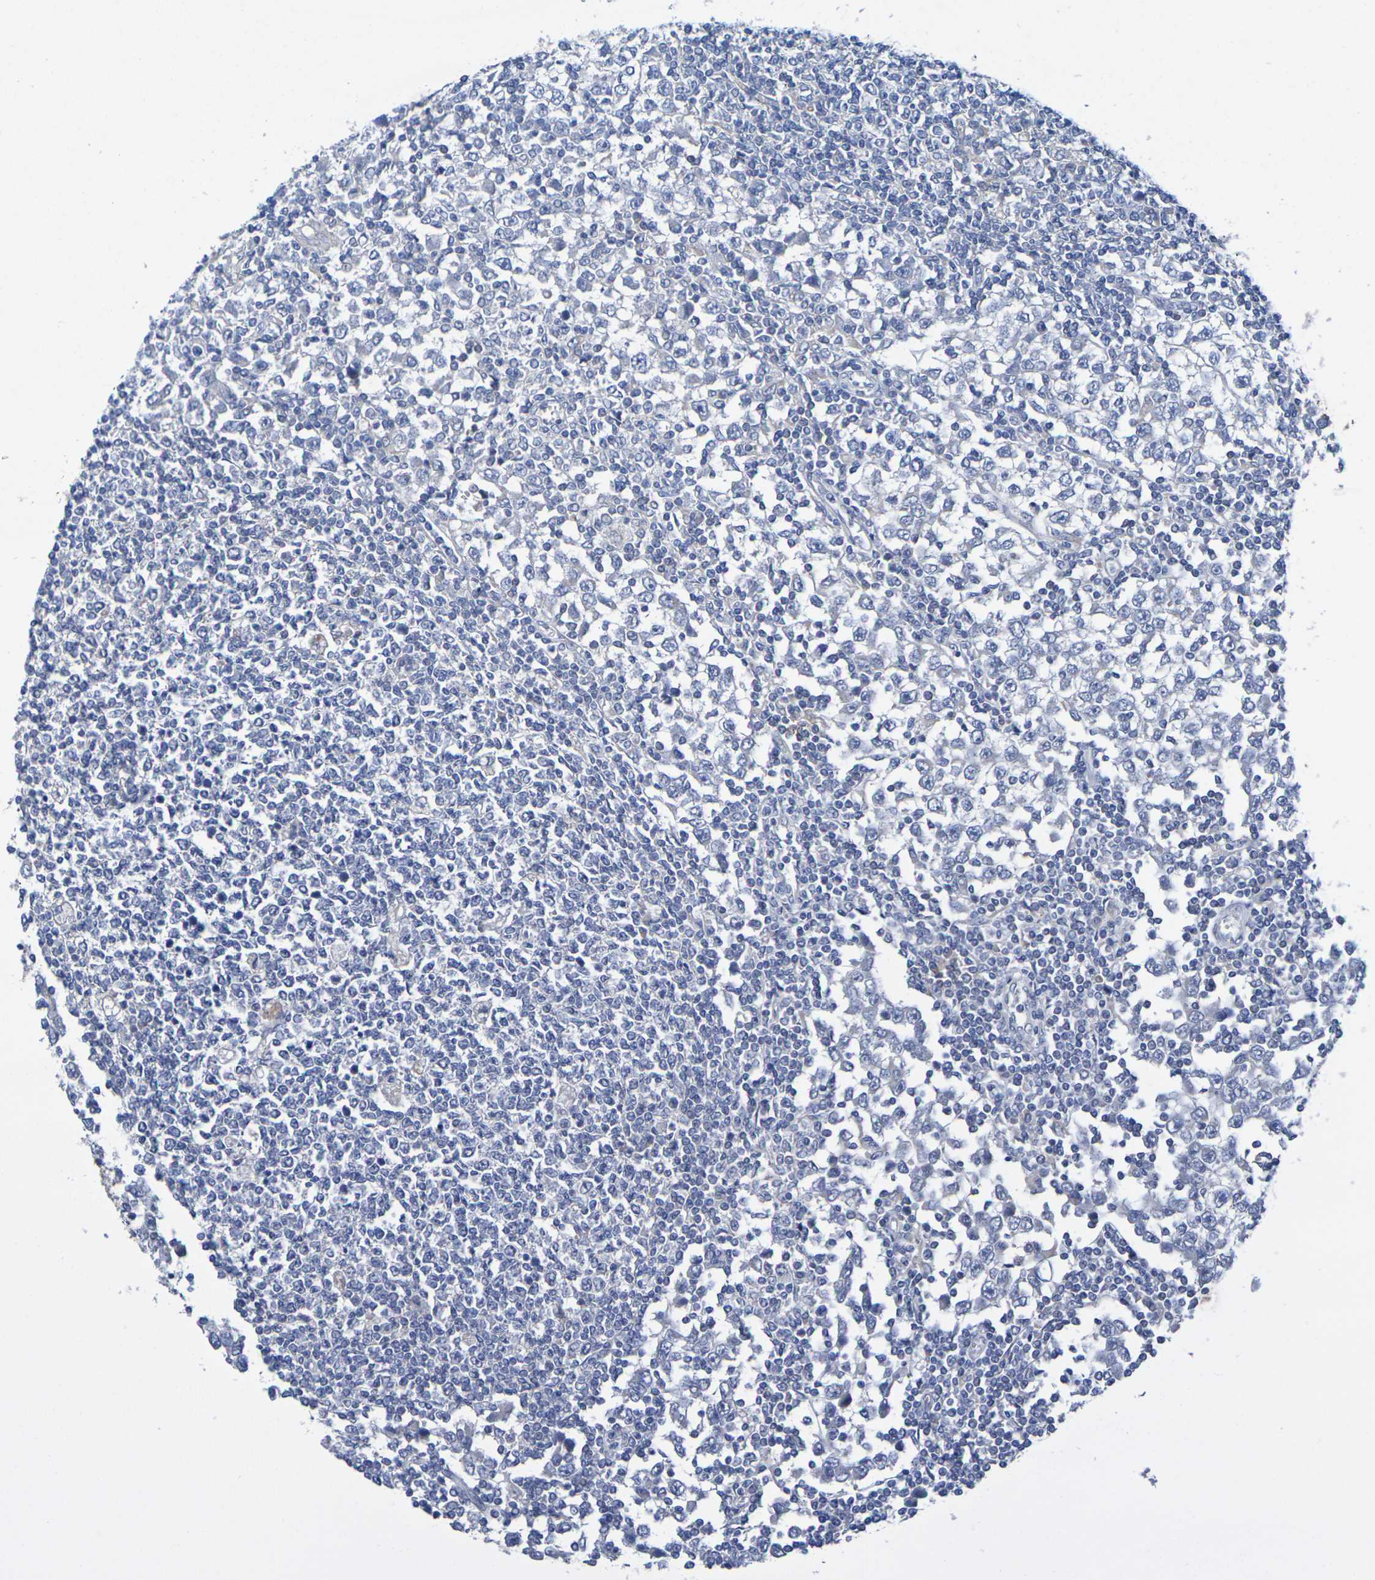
{"staining": {"intensity": "negative", "quantity": "none", "location": "none"}, "tissue": "testis cancer", "cell_type": "Tumor cells", "image_type": "cancer", "snomed": [{"axis": "morphology", "description": "Seminoma, NOS"}, {"axis": "topography", "description": "Testis"}], "caption": "Tumor cells are negative for brown protein staining in testis cancer (seminoma).", "gene": "SDC4", "patient": {"sex": "male", "age": 65}}